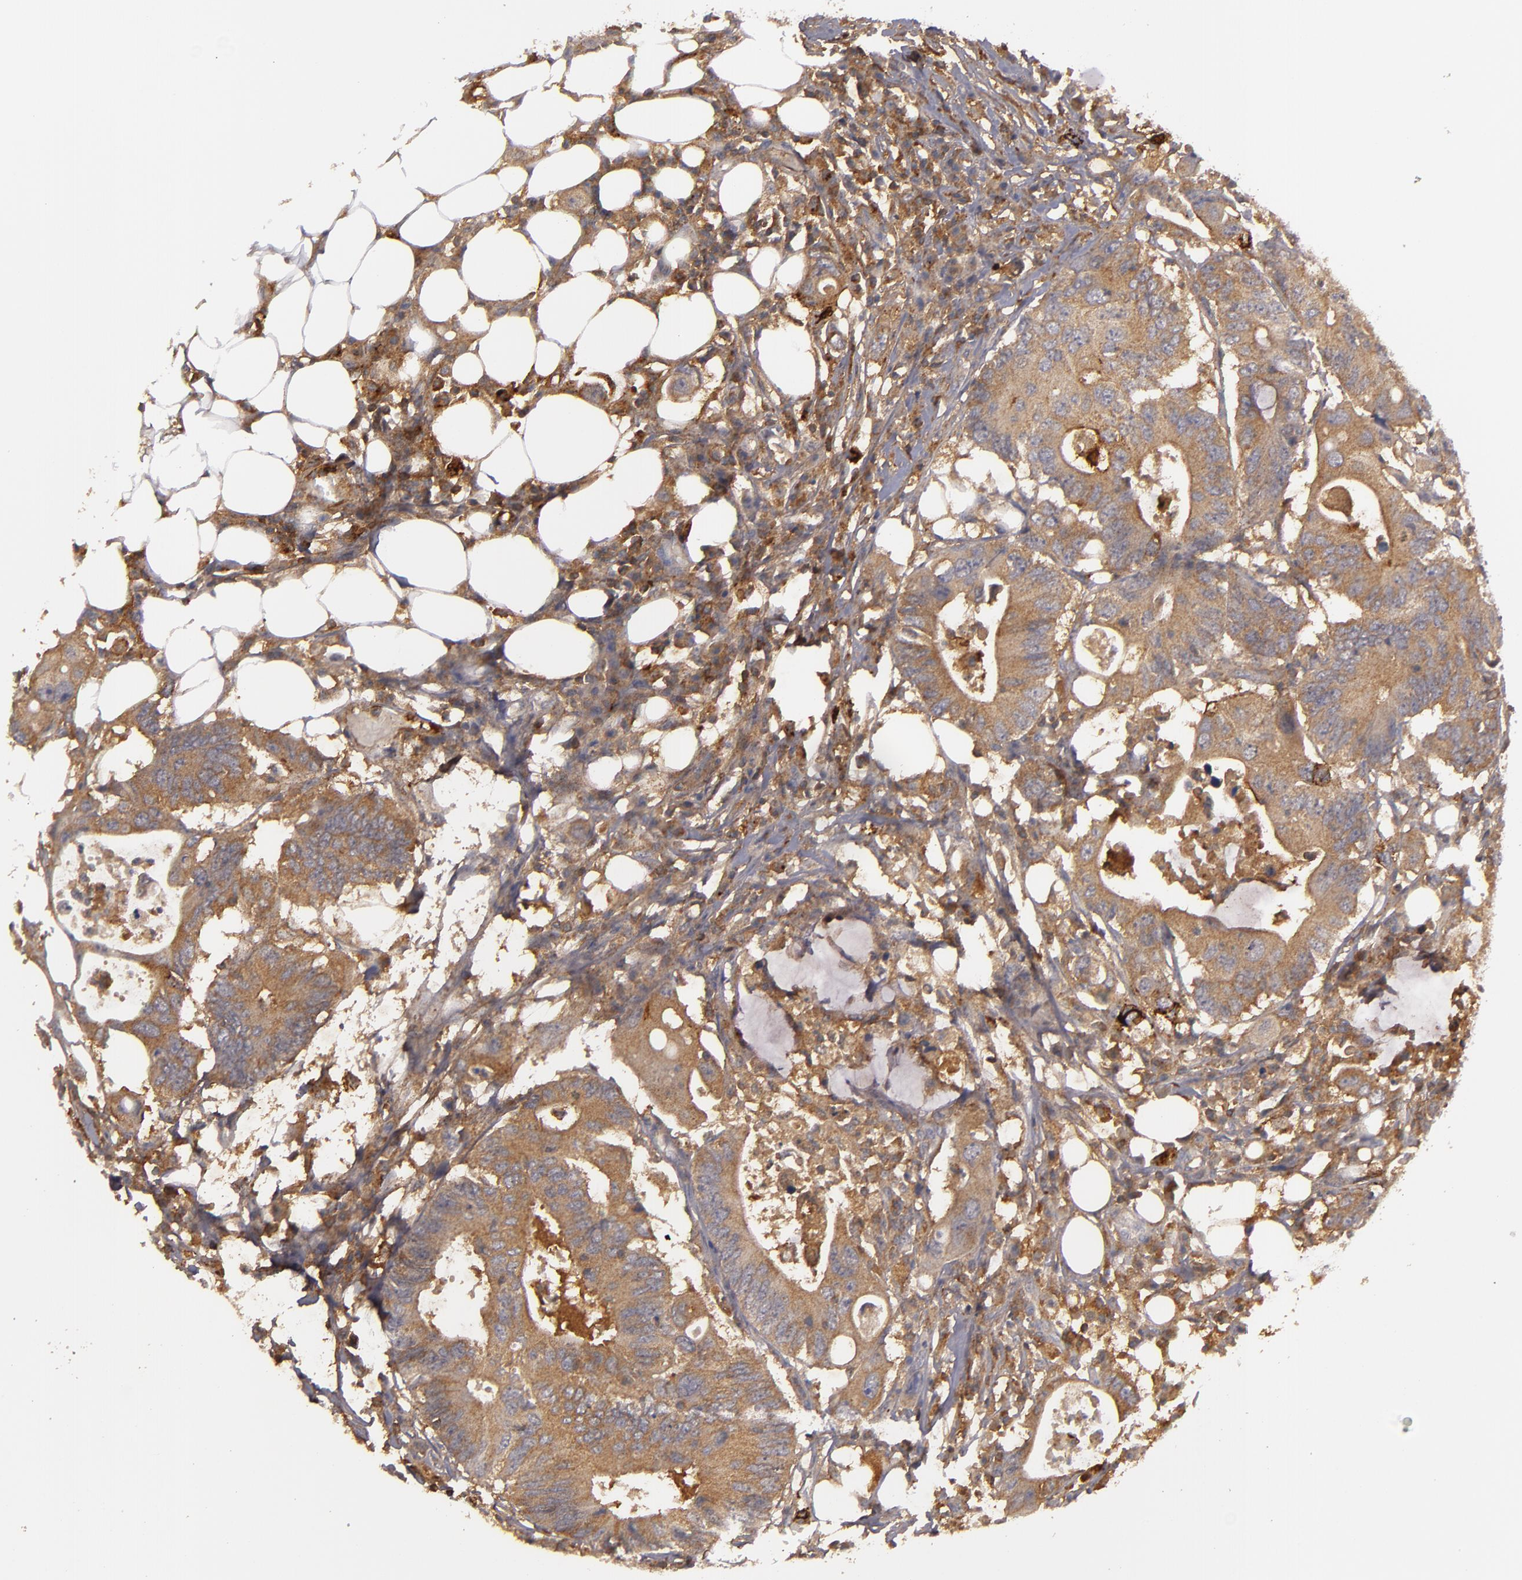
{"staining": {"intensity": "moderate", "quantity": ">75%", "location": "cytoplasmic/membranous"}, "tissue": "colorectal cancer", "cell_type": "Tumor cells", "image_type": "cancer", "snomed": [{"axis": "morphology", "description": "Adenocarcinoma, NOS"}, {"axis": "topography", "description": "Colon"}], "caption": "IHC (DAB (3,3'-diaminobenzidine)) staining of human colorectal cancer (adenocarcinoma) demonstrates moderate cytoplasmic/membranous protein staining in approximately >75% of tumor cells.", "gene": "MBL2", "patient": {"sex": "male", "age": 71}}